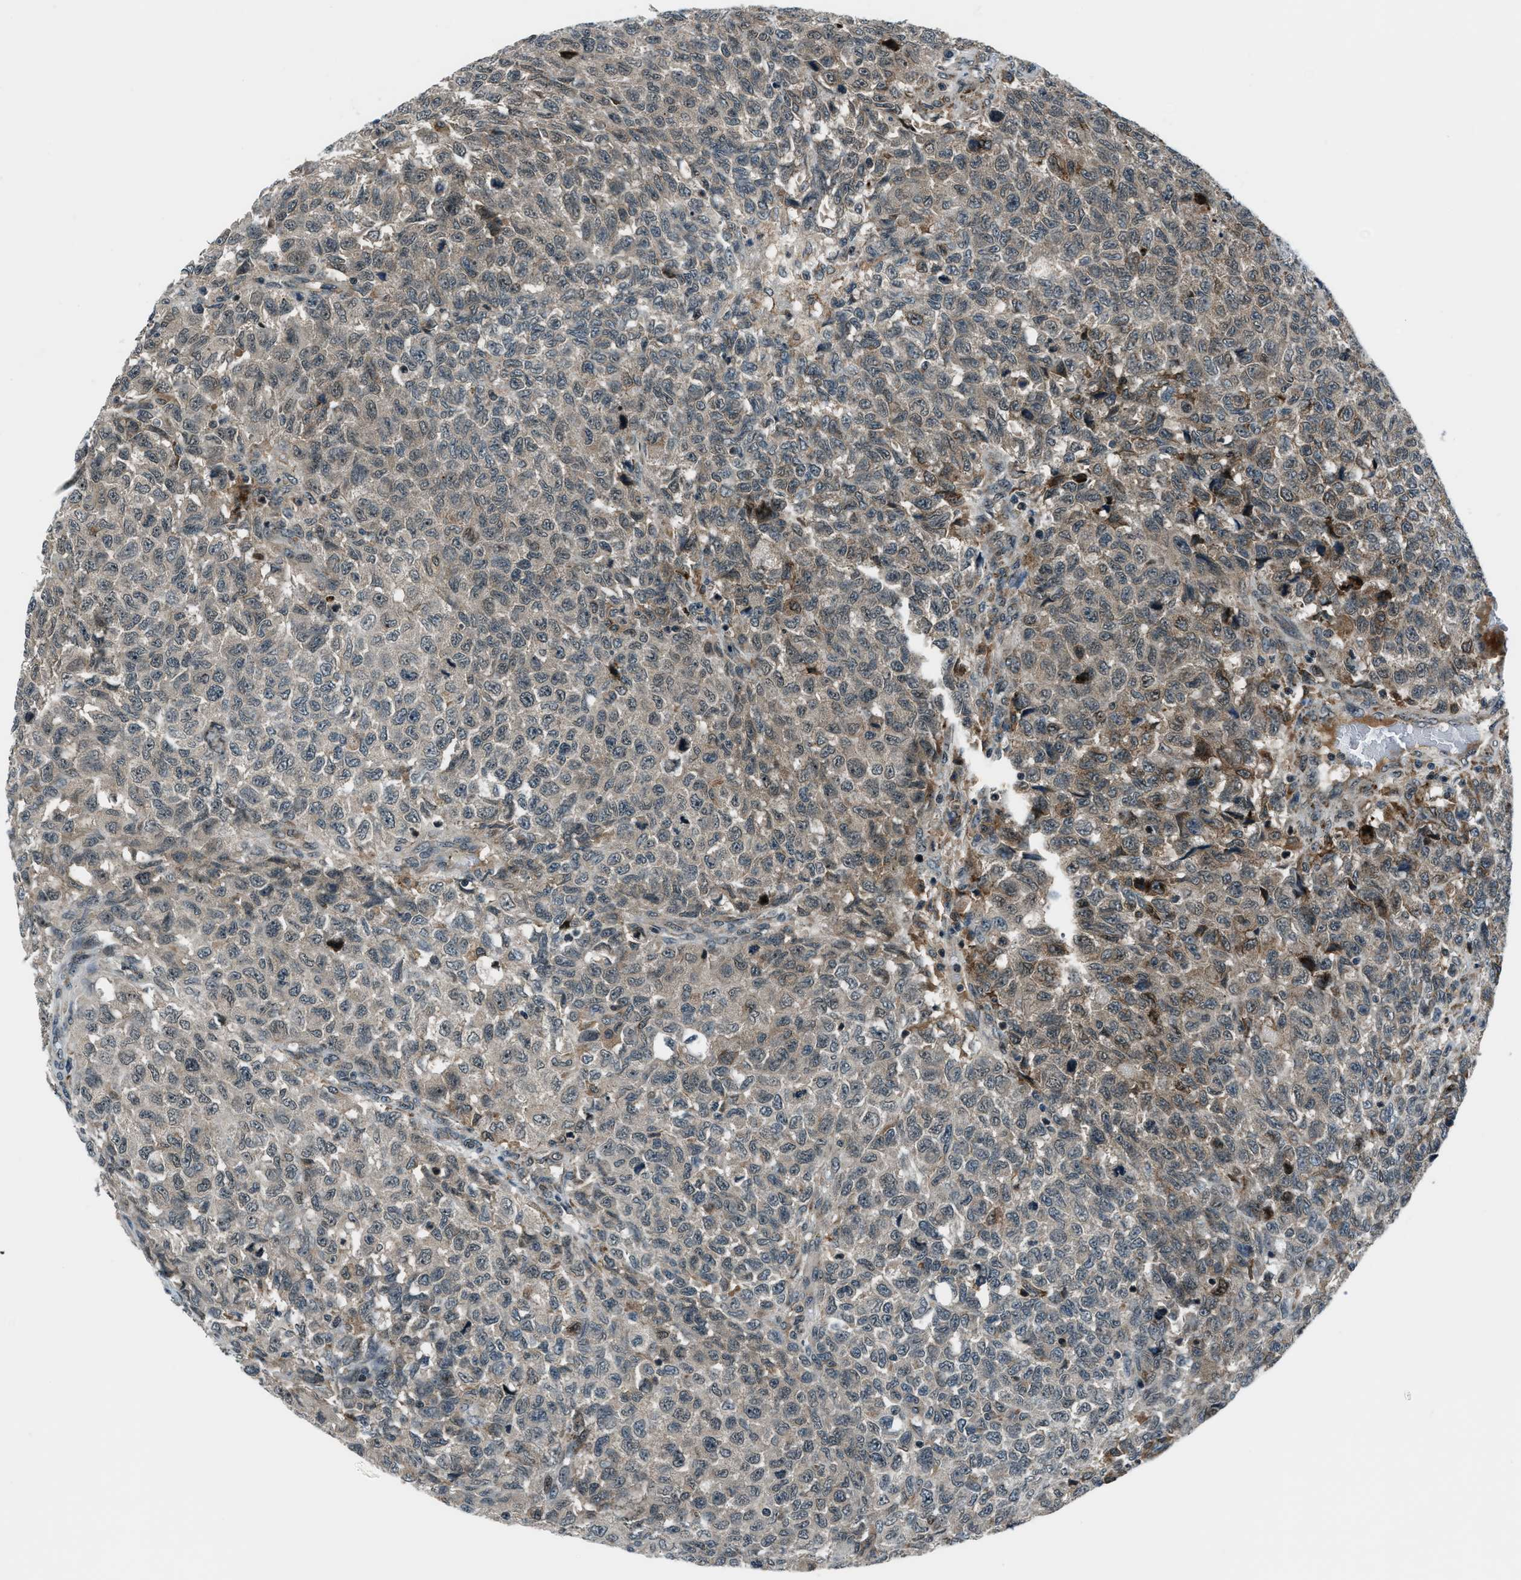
{"staining": {"intensity": "weak", "quantity": "<25%", "location": "cytoplasmic/membranous"}, "tissue": "testis cancer", "cell_type": "Tumor cells", "image_type": "cancer", "snomed": [{"axis": "morphology", "description": "Seminoma, NOS"}, {"axis": "topography", "description": "Testis"}], "caption": "This is an immunohistochemistry (IHC) photomicrograph of human testis cancer. There is no expression in tumor cells.", "gene": "ACTL9", "patient": {"sex": "male", "age": 59}}